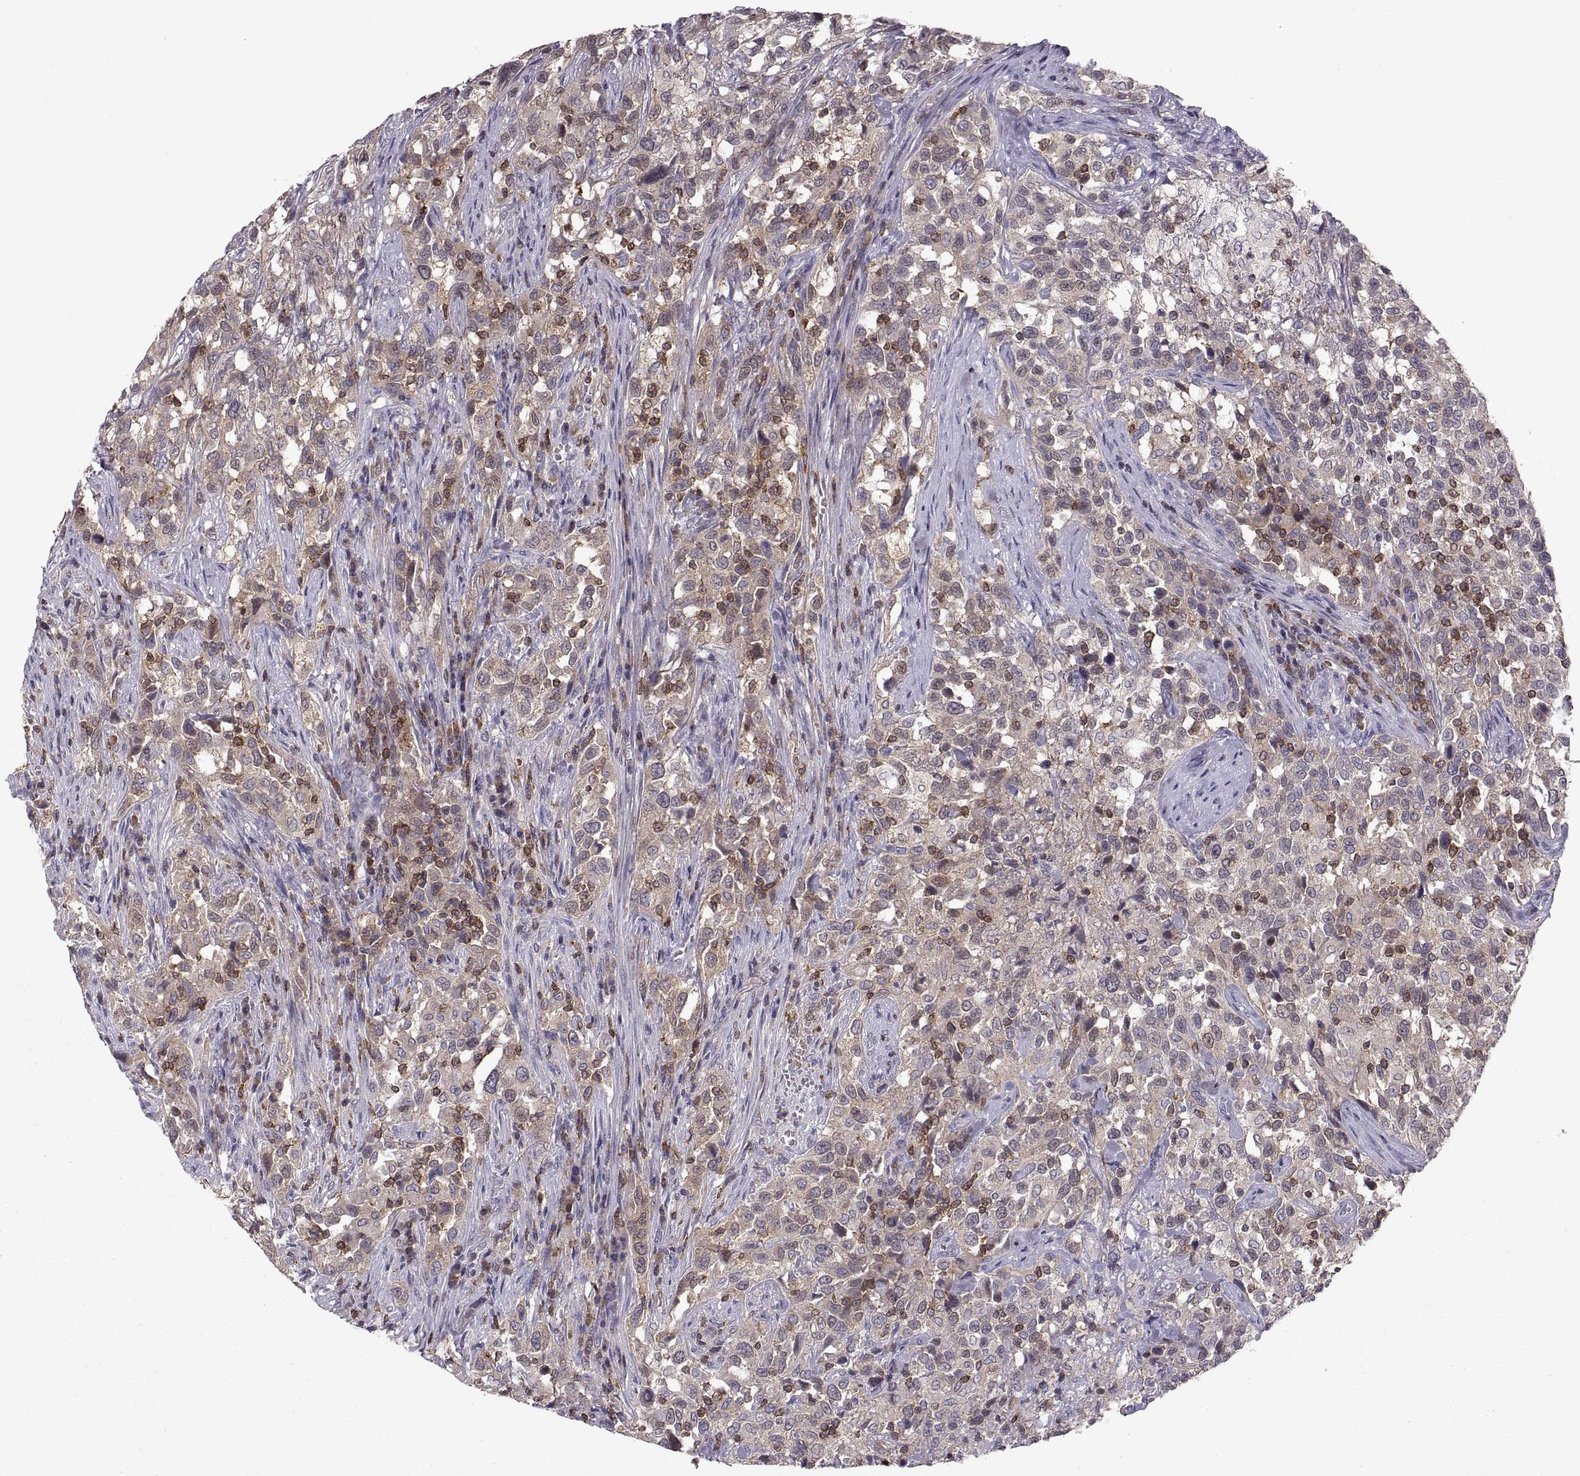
{"staining": {"intensity": "moderate", "quantity": "<25%", "location": "cytoplasmic/membranous"}, "tissue": "urothelial cancer", "cell_type": "Tumor cells", "image_type": "cancer", "snomed": [{"axis": "morphology", "description": "Urothelial carcinoma, NOS"}, {"axis": "morphology", "description": "Urothelial carcinoma, High grade"}, {"axis": "topography", "description": "Urinary bladder"}], "caption": "This is an image of IHC staining of urothelial carcinoma (high-grade), which shows moderate staining in the cytoplasmic/membranous of tumor cells.", "gene": "EZR", "patient": {"sex": "female", "age": 64}}